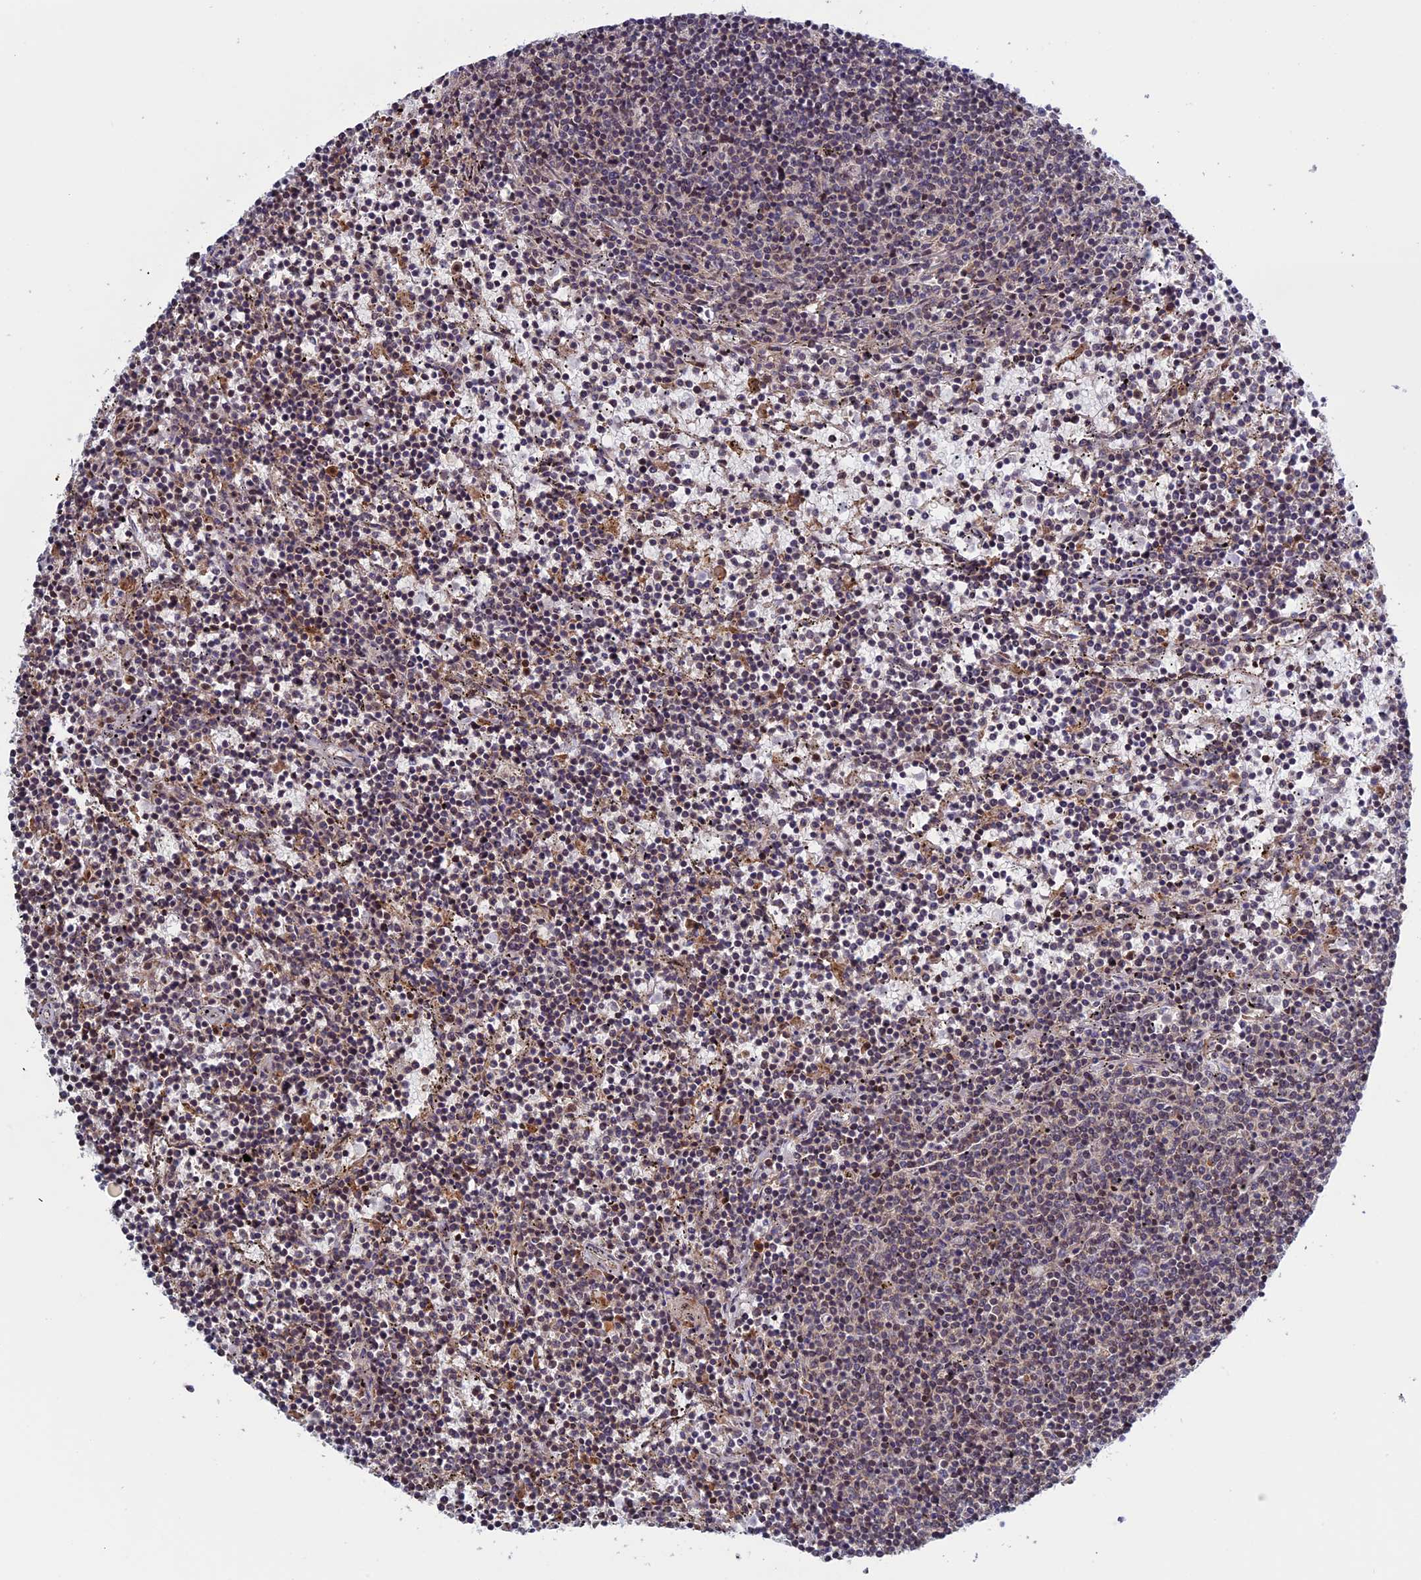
{"staining": {"intensity": "weak", "quantity": "<25%", "location": "cytoplasmic/membranous"}, "tissue": "lymphoma", "cell_type": "Tumor cells", "image_type": "cancer", "snomed": [{"axis": "morphology", "description": "Malignant lymphoma, non-Hodgkin's type, Low grade"}, {"axis": "topography", "description": "Spleen"}], "caption": "Malignant lymphoma, non-Hodgkin's type (low-grade) was stained to show a protein in brown. There is no significant staining in tumor cells.", "gene": "FADS1", "patient": {"sex": "female", "age": 50}}